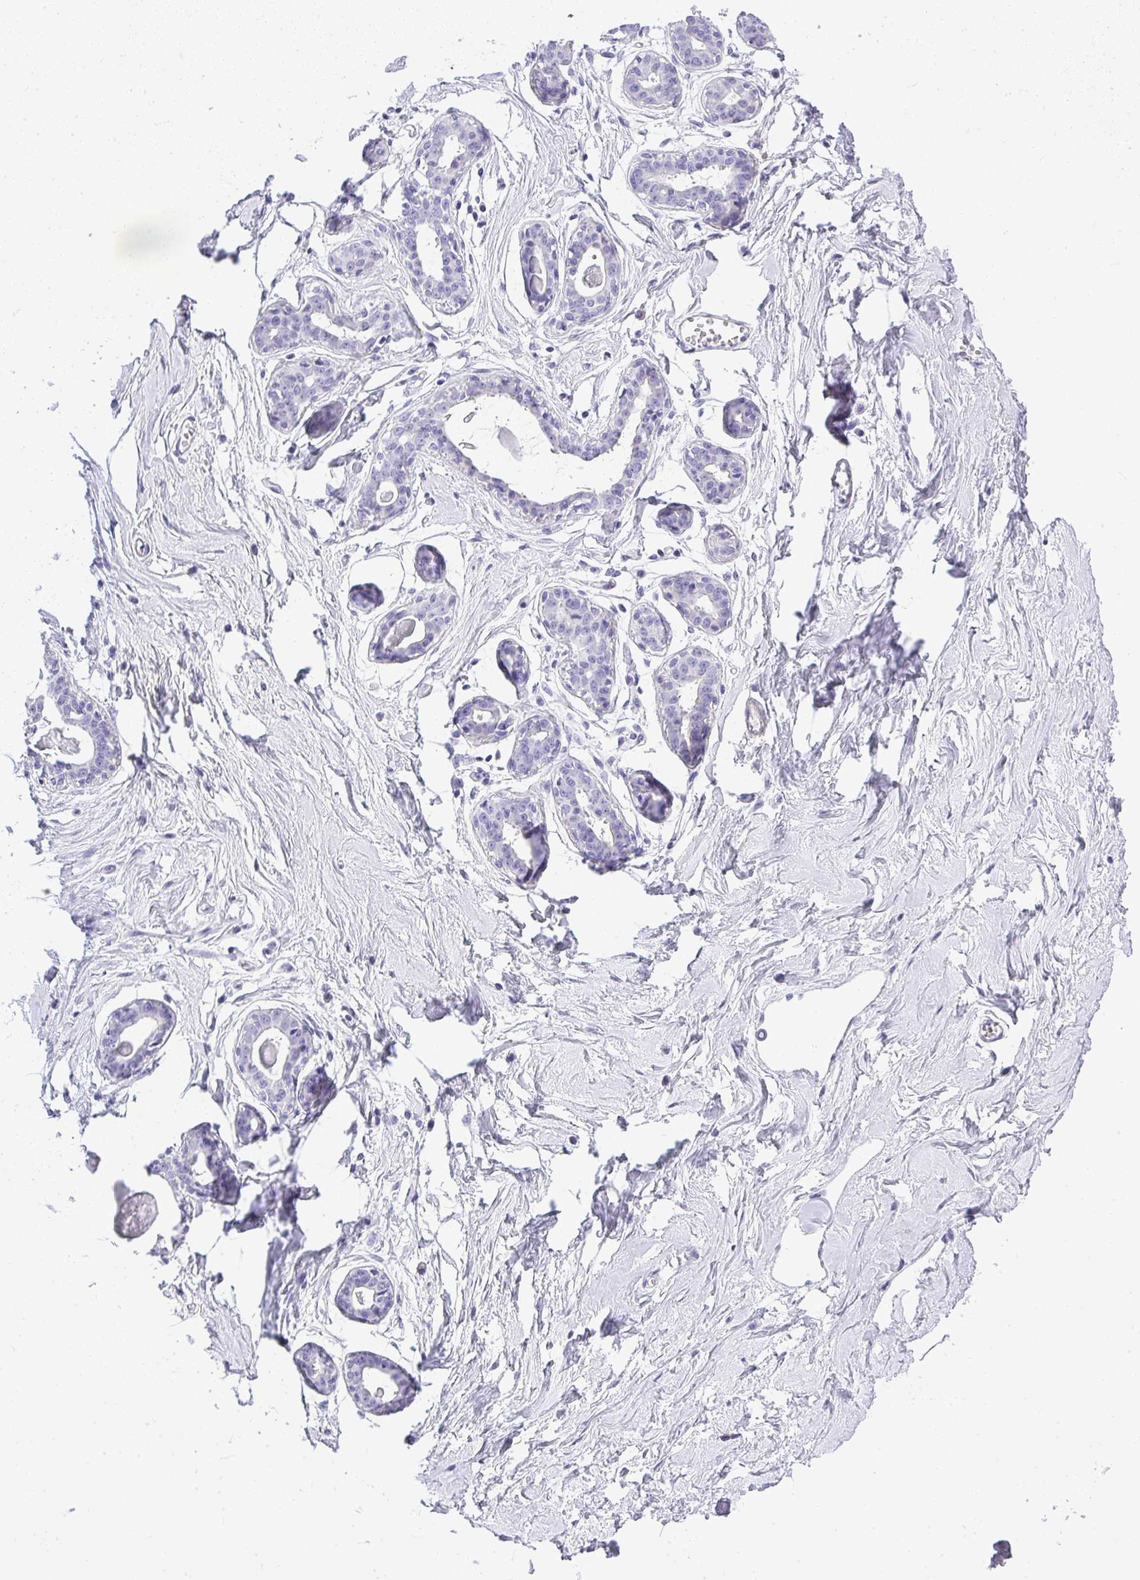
{"staining": {"intensity": "negative", "quantity": "none", "location": "none"}, "tissue": "breast", "cell_type": "Adipocytes", "image_type": "normal", "snomed": [{"axis": "morphology", "description": "Normal tissue, NOS"}, {"axis": "topography", "description": "Breast"}], "caption": "Micrograph shows no significant protein expression in adipocytes of benign breast. (DAB (3,3'-diaminobenzidine) immunohistochemistry, high magnification).", "gene": "PLPPR3", "patient": {"sex": "female", "age": 45}}